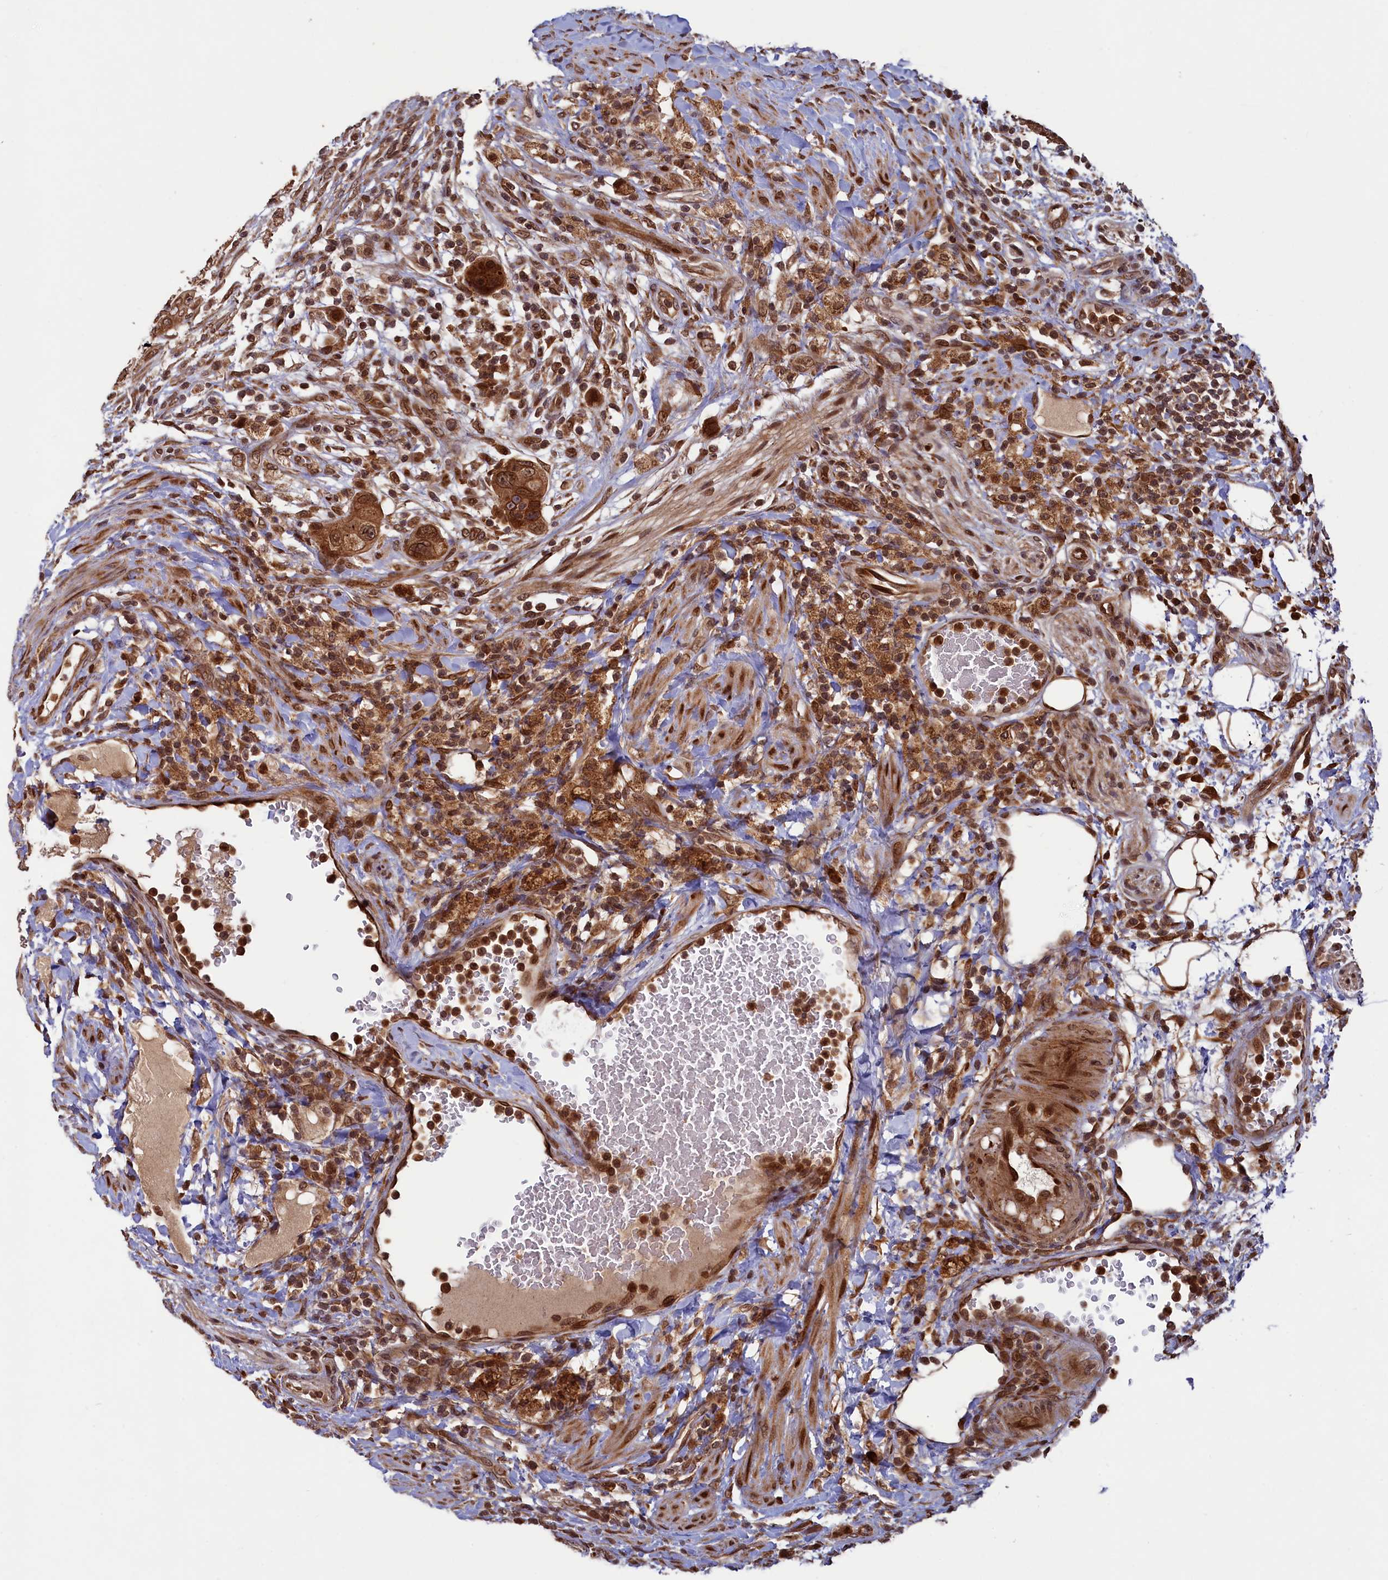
{"staining": {"intensity": "strong", "quantity": ">75%", "location": "cytoplasmic/membranous,nuclear"}, "tissue": "colorectal cancer", "cell_type": "Tumor cells", "image_type": "cancer", "snomed": [{"axis": "morphology", "description": "Adenocarcinoma, NOS"}, {"axis": "topography", "description": "Rectum"}], "caption": "The micrograph reveals staining of colorectal adenocarcinoma, revealing strong cytoplasmic/membranous and nuclear protein staining (brown color) within tumor cells.", "gene": "NAE1", "patient": {"sex": "male", "age": 59}}